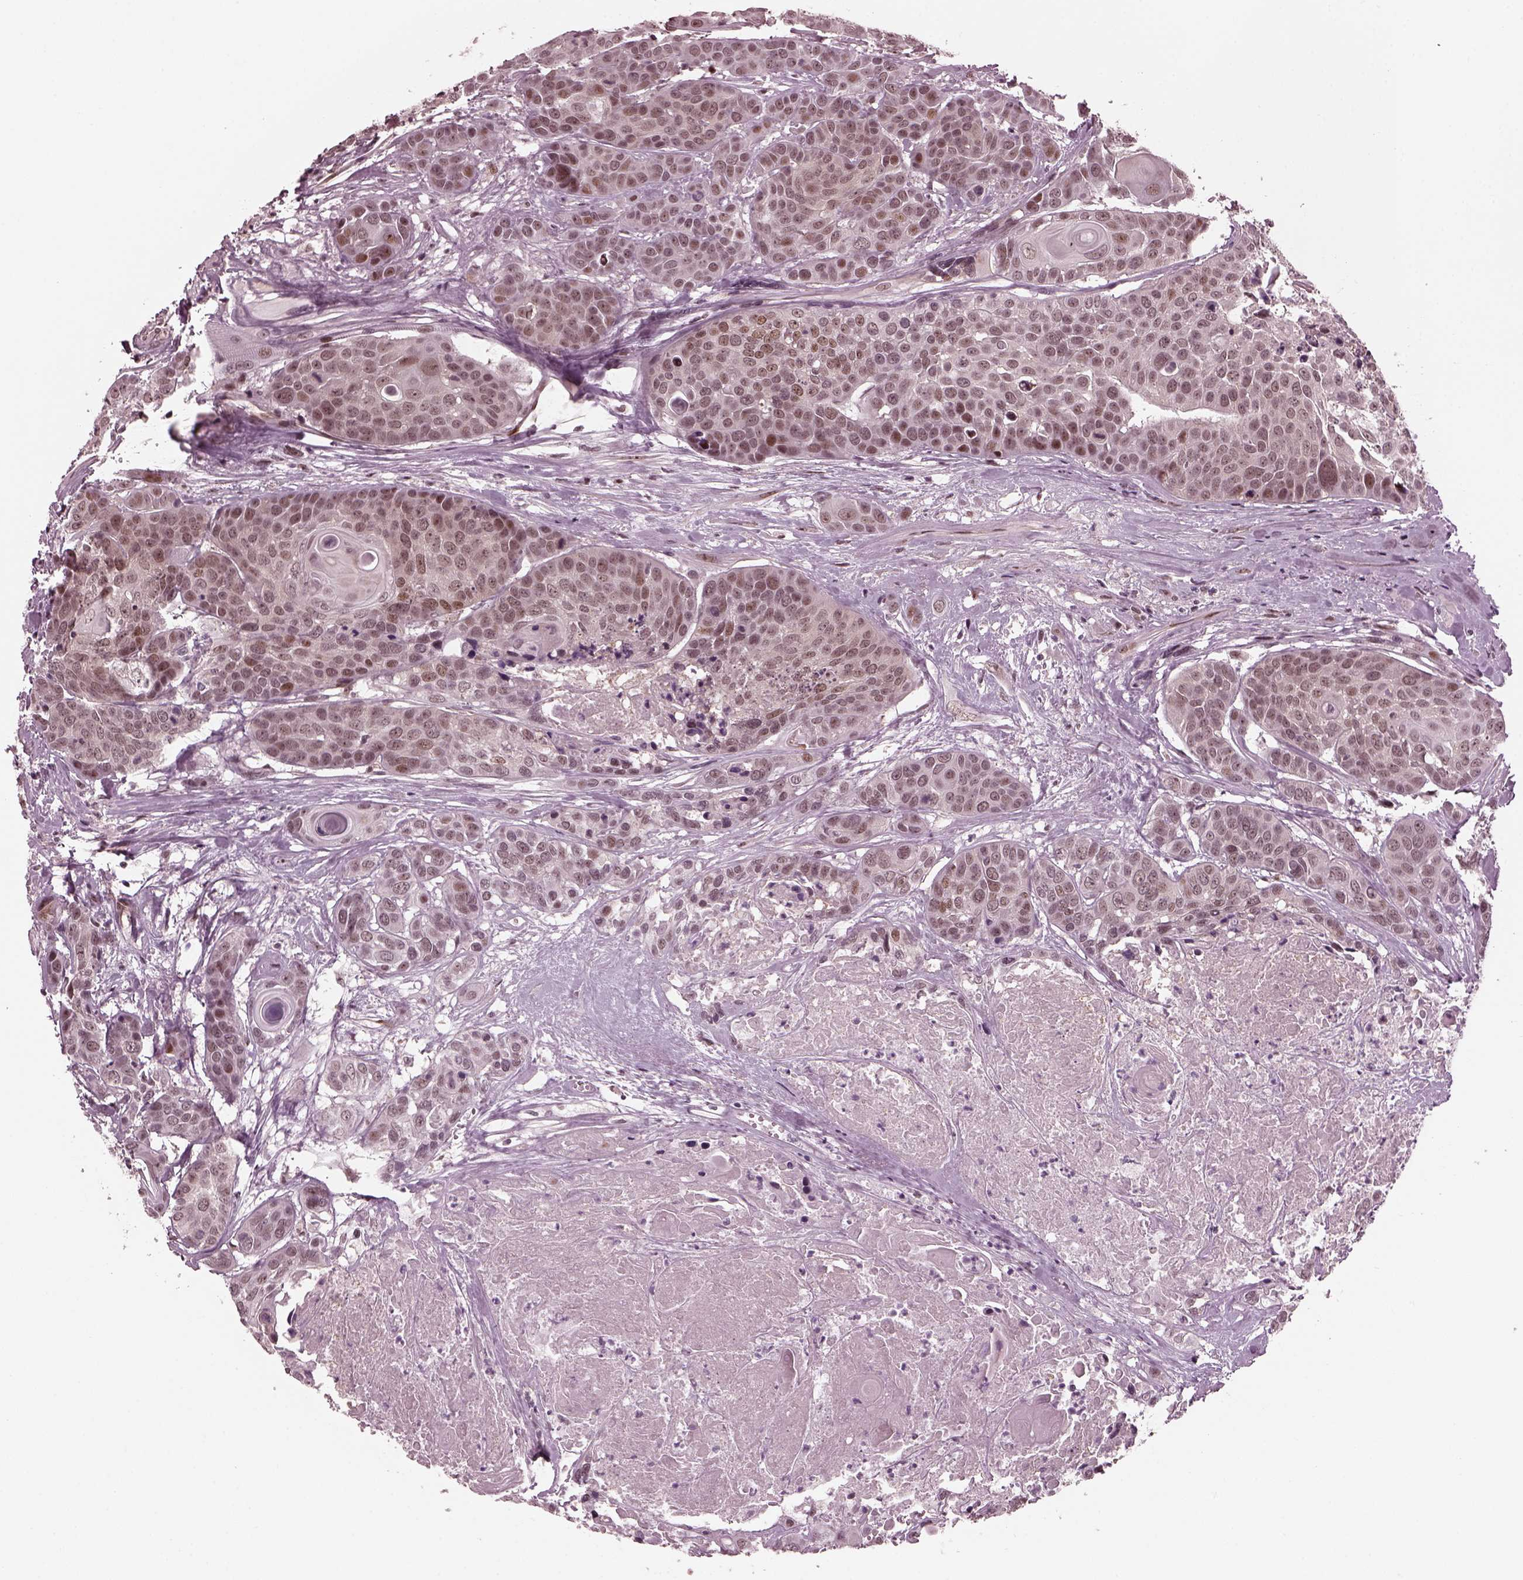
{"staining": {"intensity": "weak", "quantity": "<25%", "location": "nuclear"}, "tissue": "head and neck cancer", "cell_type": "Tumor cells", "image_type": "cancer", "snomed": [{"axis": "morphology", "description": "Squamous cell carcinoma, NOS"}, {"axis": "topography", "description": "Oral tissue"}, {"axis": "topography", "description": "Head-Neck"}], "caption": "Immunohistochemistry (IHC) of human head and neck cancer (squamous cell carcinoma) displays no positivity in tumor cells. Brightfield microscopy of immunohistochemistry stained with DAB (brown) and hematoxylin (blue), captured at high magnification.", "gene": "TRIB3", "patient": {"sex": "male", "age": 56}}